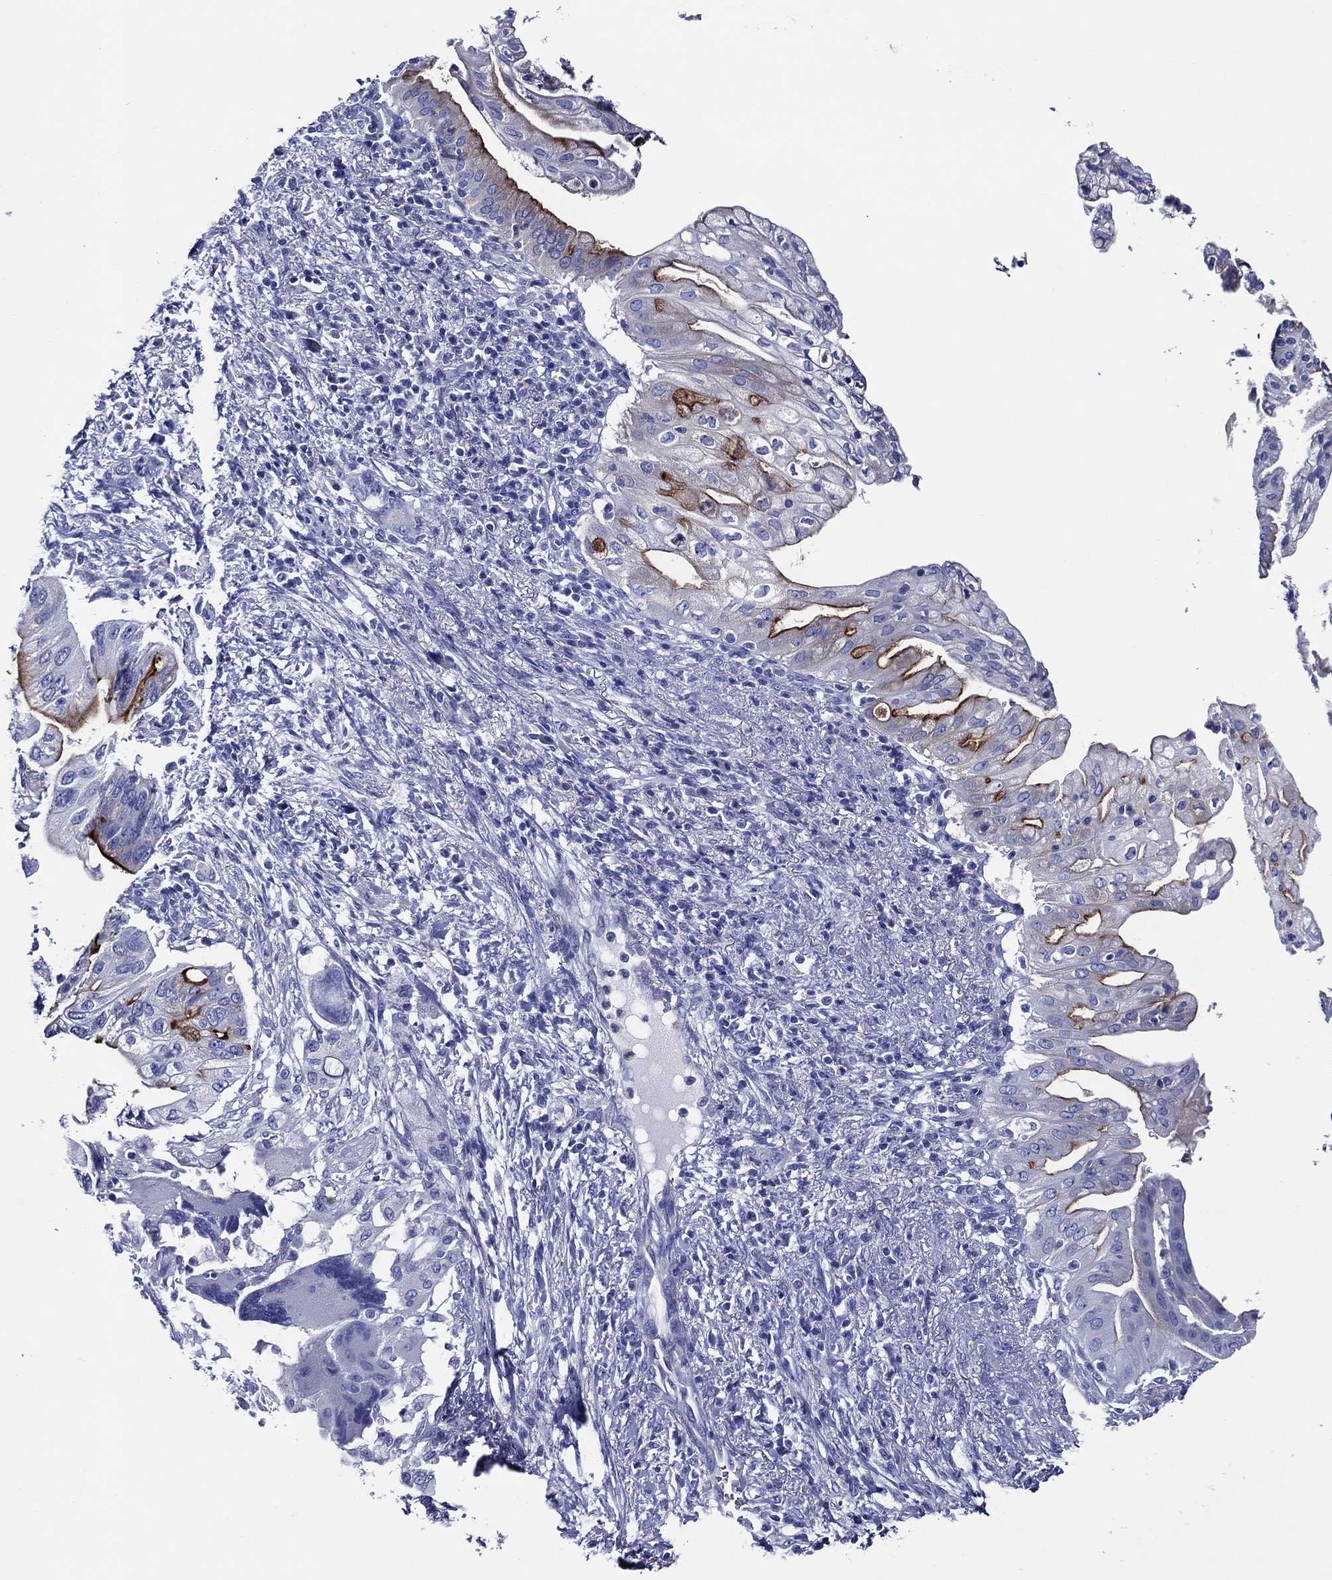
{"staining": {"intensity": "strong", "quantity": "<25%", "location": "cytoplasmic/membranous"}, "tissue": "pancreatic cancer", "cell_type": "Tumor cells", "image_type": "cancer", "snomed": [{"axis": "morphology", "description": "Adenocarcinoma, NOS"}, {"axis": "topography", "description": "Pancreas"}], "caption": "There is medium levels of strong cytoplasmic/membranous expression in tumor cells of adenocarcinoma (pancreatic), as demonstrated by immunohistochemical staining (brown color).", "gene": "ACE2", "patient": {"sex": "female", "age": 72}}